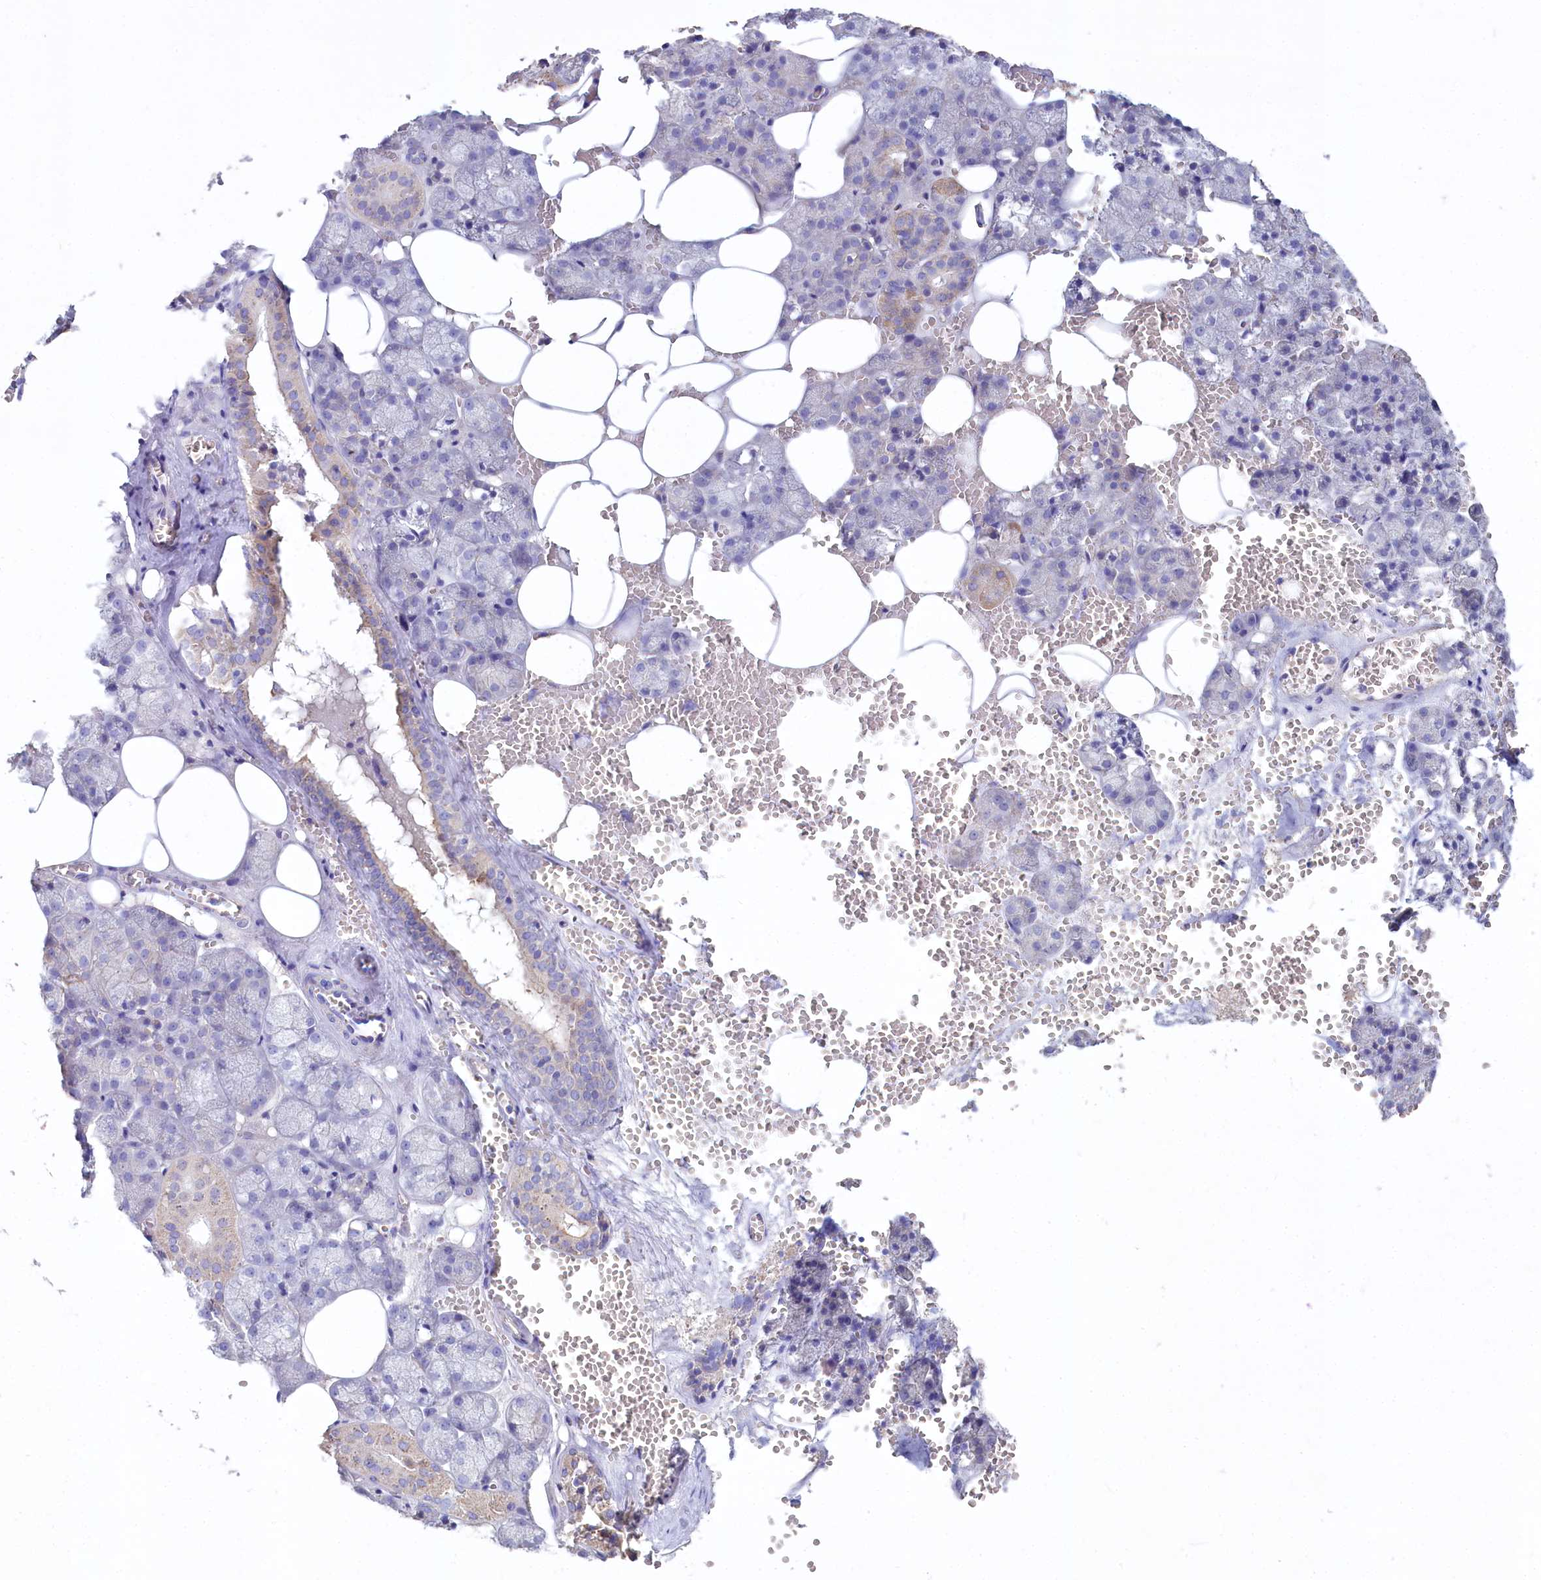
{"staining": {"intensity": "moderate", "quantity": "<25%", "location": "cytoplasmic/membranous"}, "tissue": "salivary gland", "cell_type": "Glandular cells", "image_type": "normal", "snomed": [{"axis": "morphology", "description": "Normal tissue, NOS"}, {"axis": "topography", "description": "Salivary gland"}], "caption": "Immunohistochemistry of unremarkable human salivary gland demonstrates low levels of moderate cytoplasmic/membranous expression in approximately <25% of glandular cells. (Stains: DAB (3,3'-diaminobenzidine) in brown, nuclei in blue, Microscopy: brightfield microscopy at high magnification).", "gene": "VPS26B", "patient": {"sex": "male", "age": 62}}